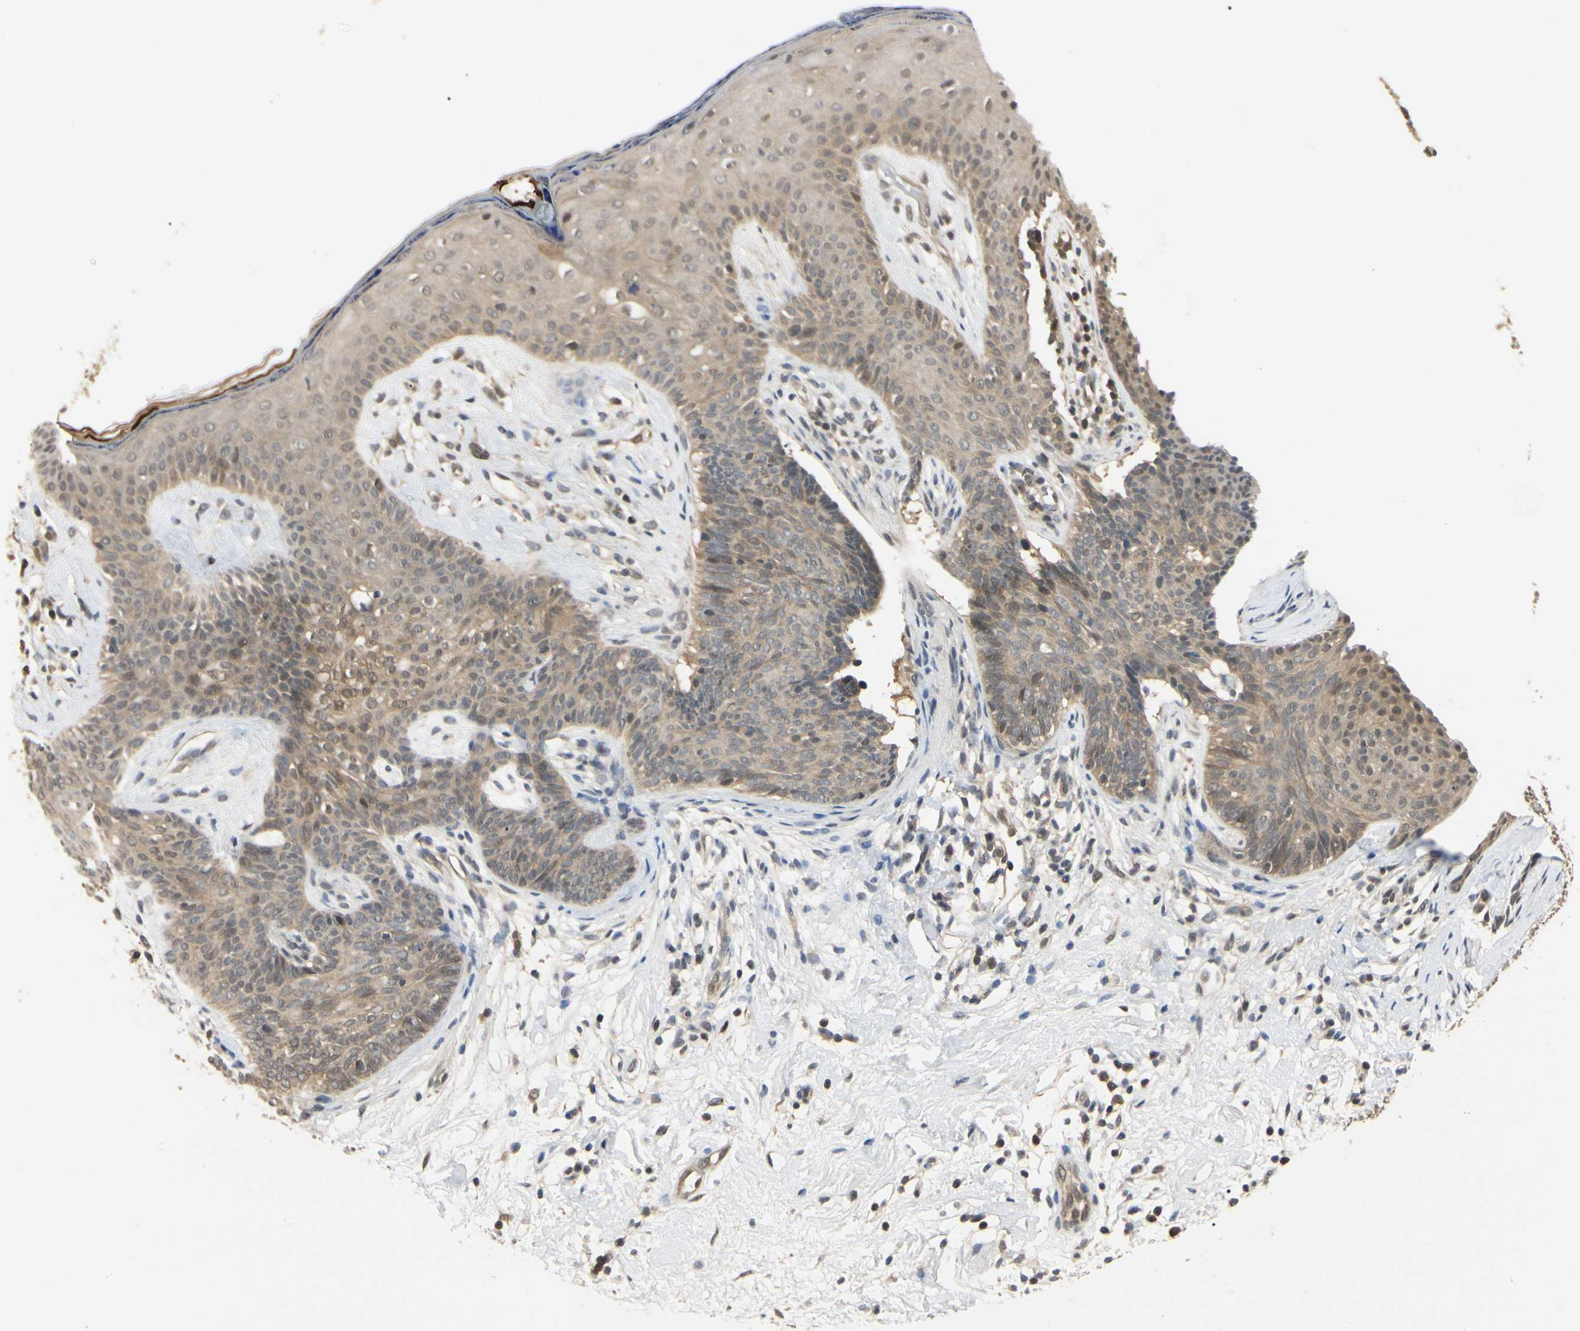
{"staining": {"intensity": "weak", "quantity": ">75%", "location": "cytoplasmic/membranous,nuclear"}, "tissue": "skin cancer", "cell_type": "Tumor cells", "image_type": "cancer", "snomed": [{"axis": "morphology", "description": "Developmental malformation"}, {"axis": "morphology", "description": "Basal cell carcinoma"}, {"axis": "topography", "description": "Skin"}], "caption": "Protein expression analysis of basal cell carcinoma (skin) reveals weak cytoplasmic/membranous and nuclear staining in approximately >75% of tumor cells.", "gene": "UBE2Z", "patient": {"sex": "female", "age": 62}}